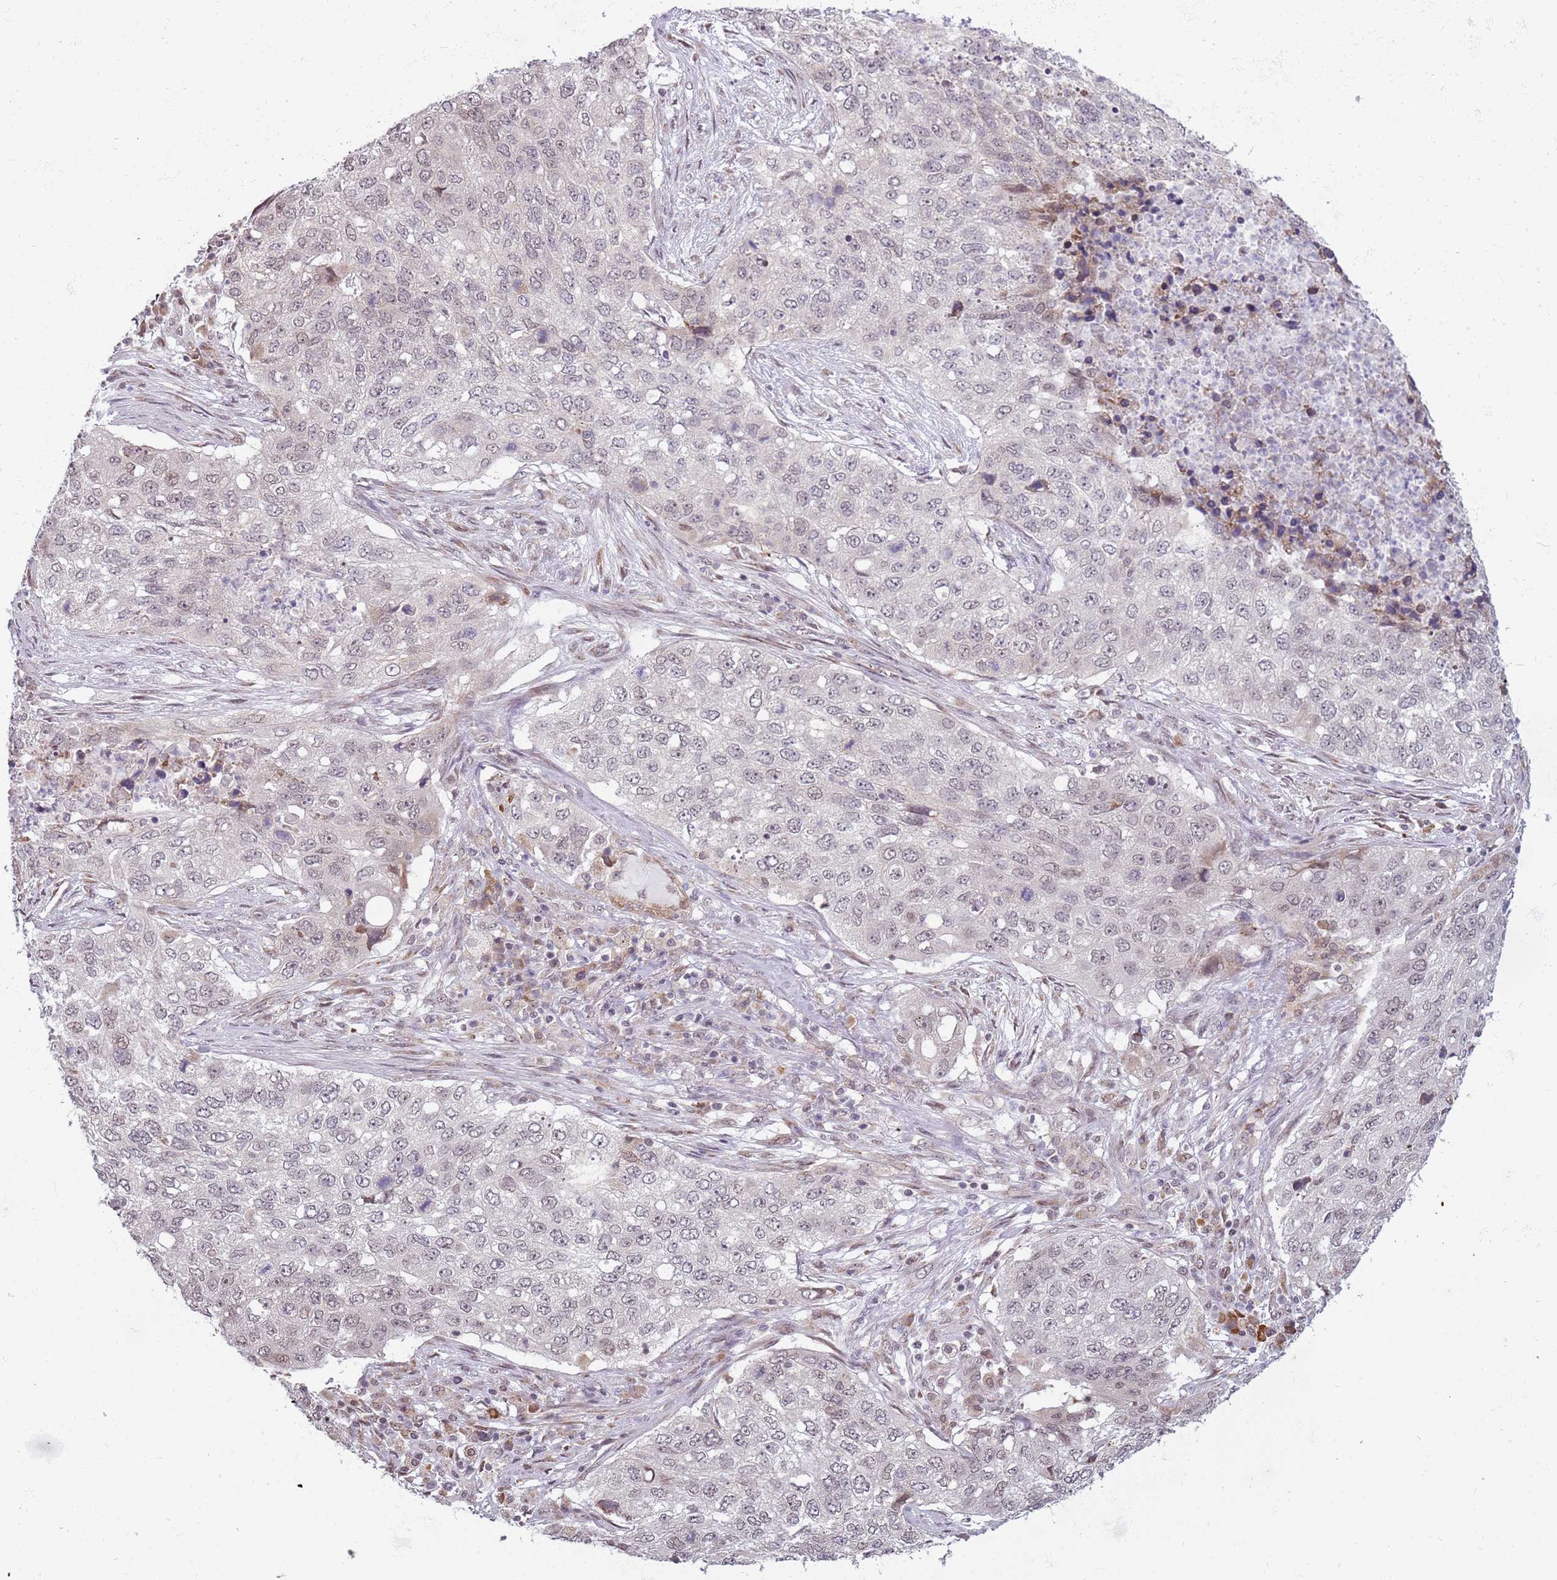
{"staining": {"intensity": "negative", "quantity": "none", "location": "none"}, "tissue": "lung cancer", "cell_type": "Tumor cells", "image_type": "cancer", "snomed": [{"axis": "morphology", "description": "Squamous cell carcinoma, NOS"}, {"axis": "topography", "description": "Lung"}], "caption": "Tumor cells are negative for brown protein staining in squamous cell carcinoma (lung).", "gene": "BARD1", "patient": {"sex": "female", "age": 63}}